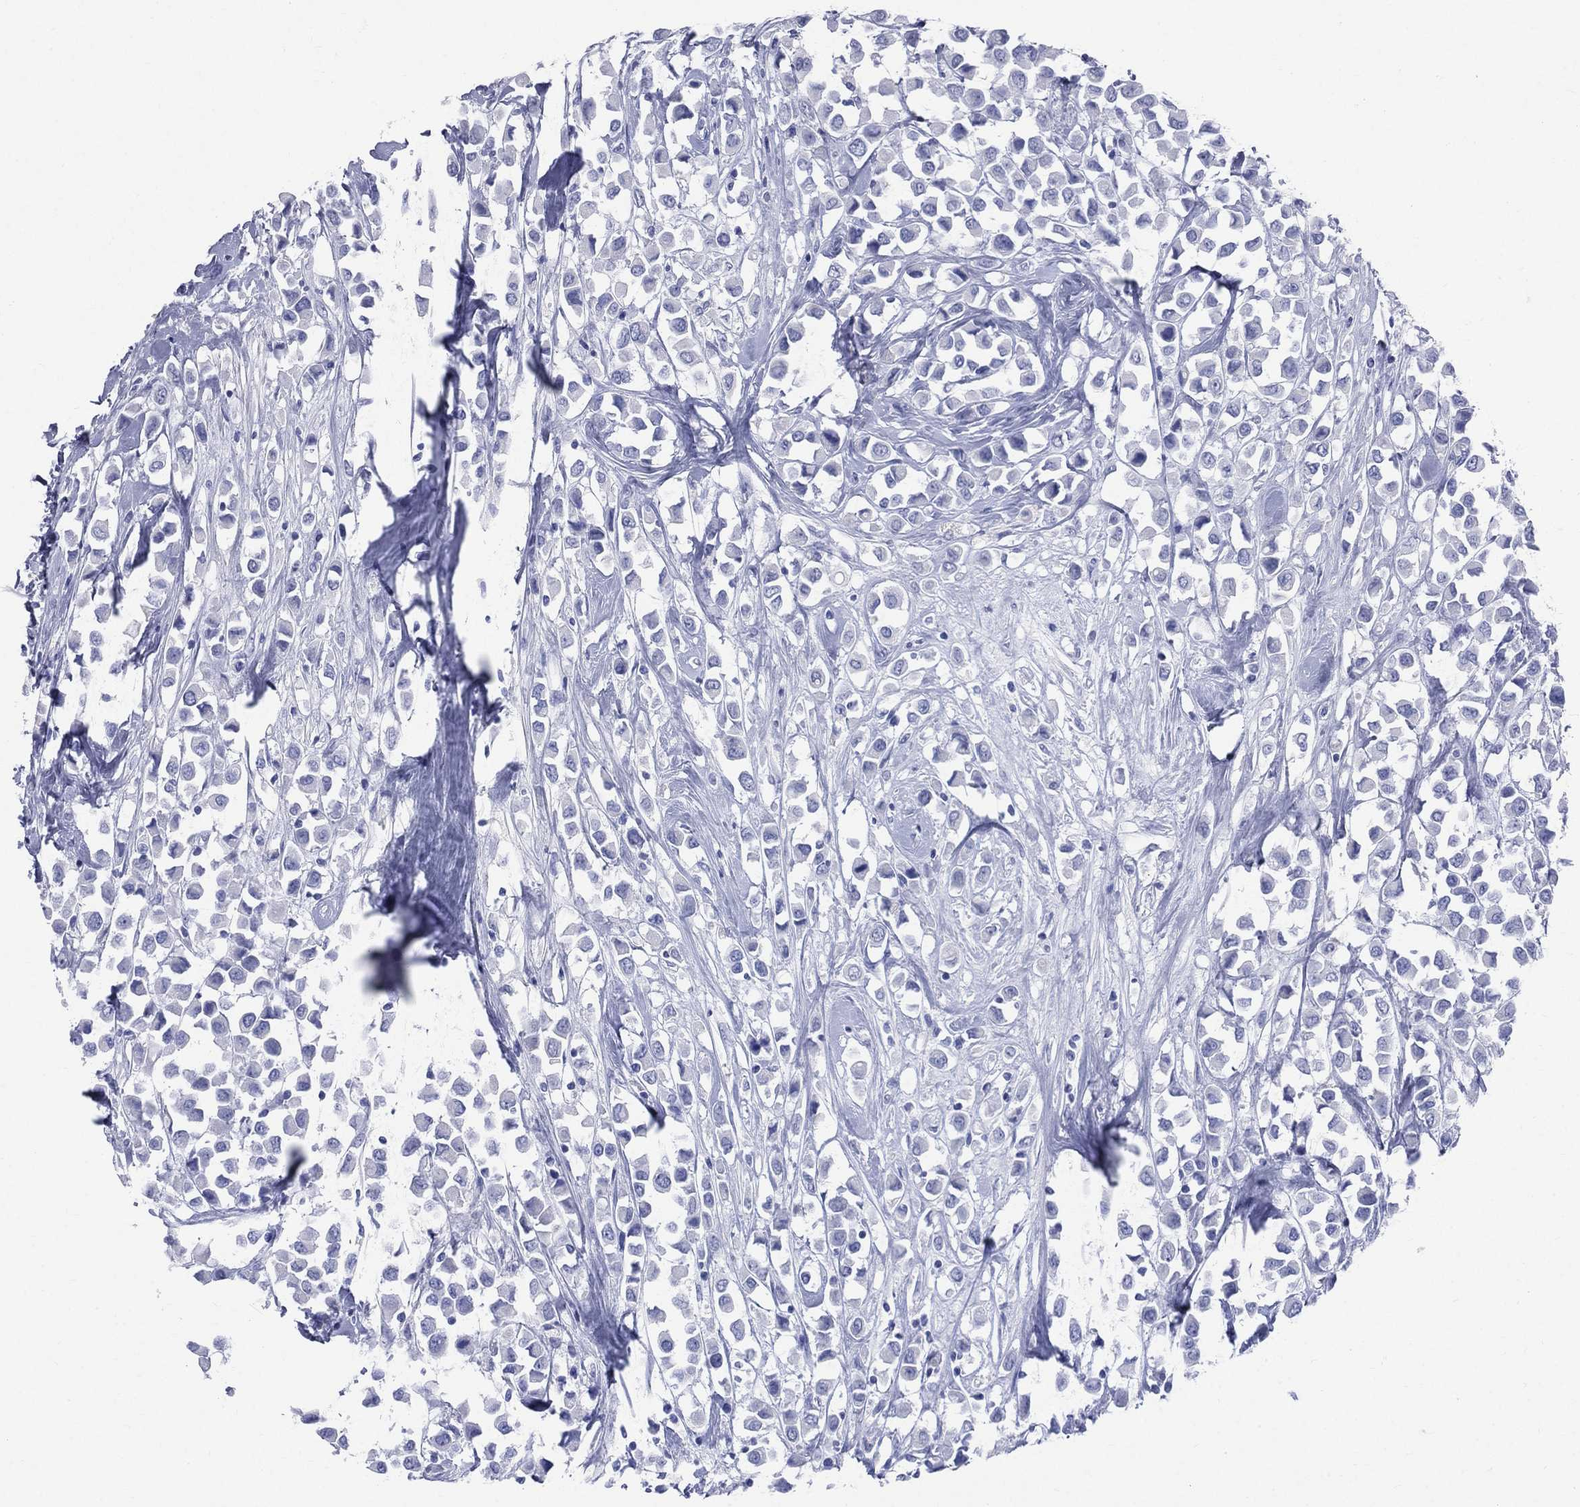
{"staining": {"intensity": "negative", "quantity": "none", "location": "none"}, "tissue": "breast cancer", "cell_type": "Tumor cells", "image_type": "cancer", "snomed": [{"axis": "morphology", "description": "Duct carcinoma"}, {"axis": "topography", "description": "Breast"}], "caption": "Breast cancer (invasive ductal carcinoma) stained for a protein using immunohistochemistry (IHC) exhibits no staining tumor cells.", "gene": "SYP", "patient": {"sex": "female", "age": 61}}